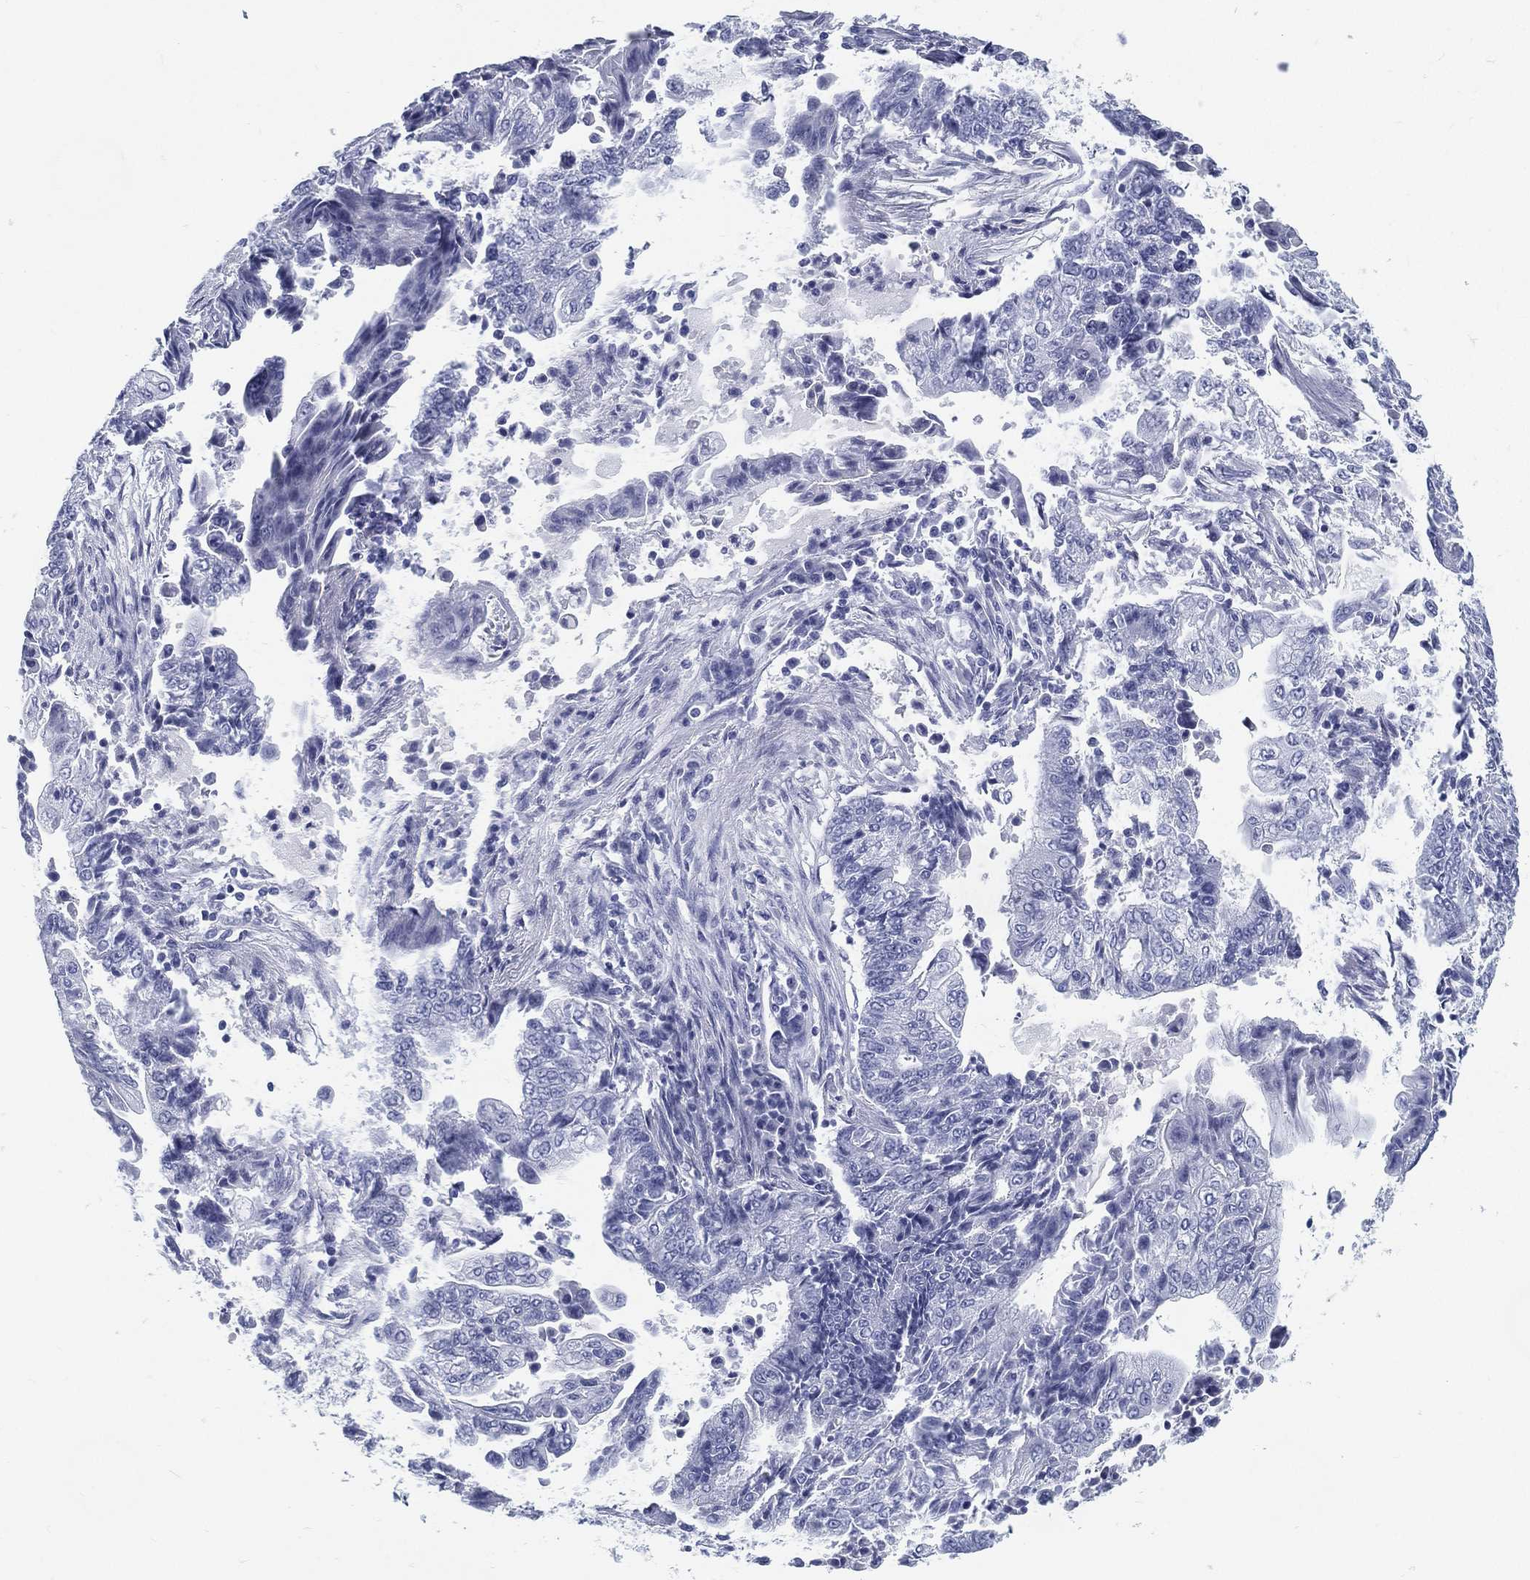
{"staining": {"intensity": "negative", "quantity": "none", "location": "none"}, "tissue": "endometrial cancer", "cell_type": "Tumor cells", "image_type": "cancer", "snomed": [{"axis": "morphology", "description": "Adenocarcinoma, NOS"}, {"axis": "topography", "description": "Uterus"}, {"axis": "topography", "description": "Endometrium"}], "caption": "Endometrial cancer was stained to show a protein in brown. There is no significant positivity in tumor cells.", "gene": "ATP1B2", "patient": {"sex": "female", "age": 54}}